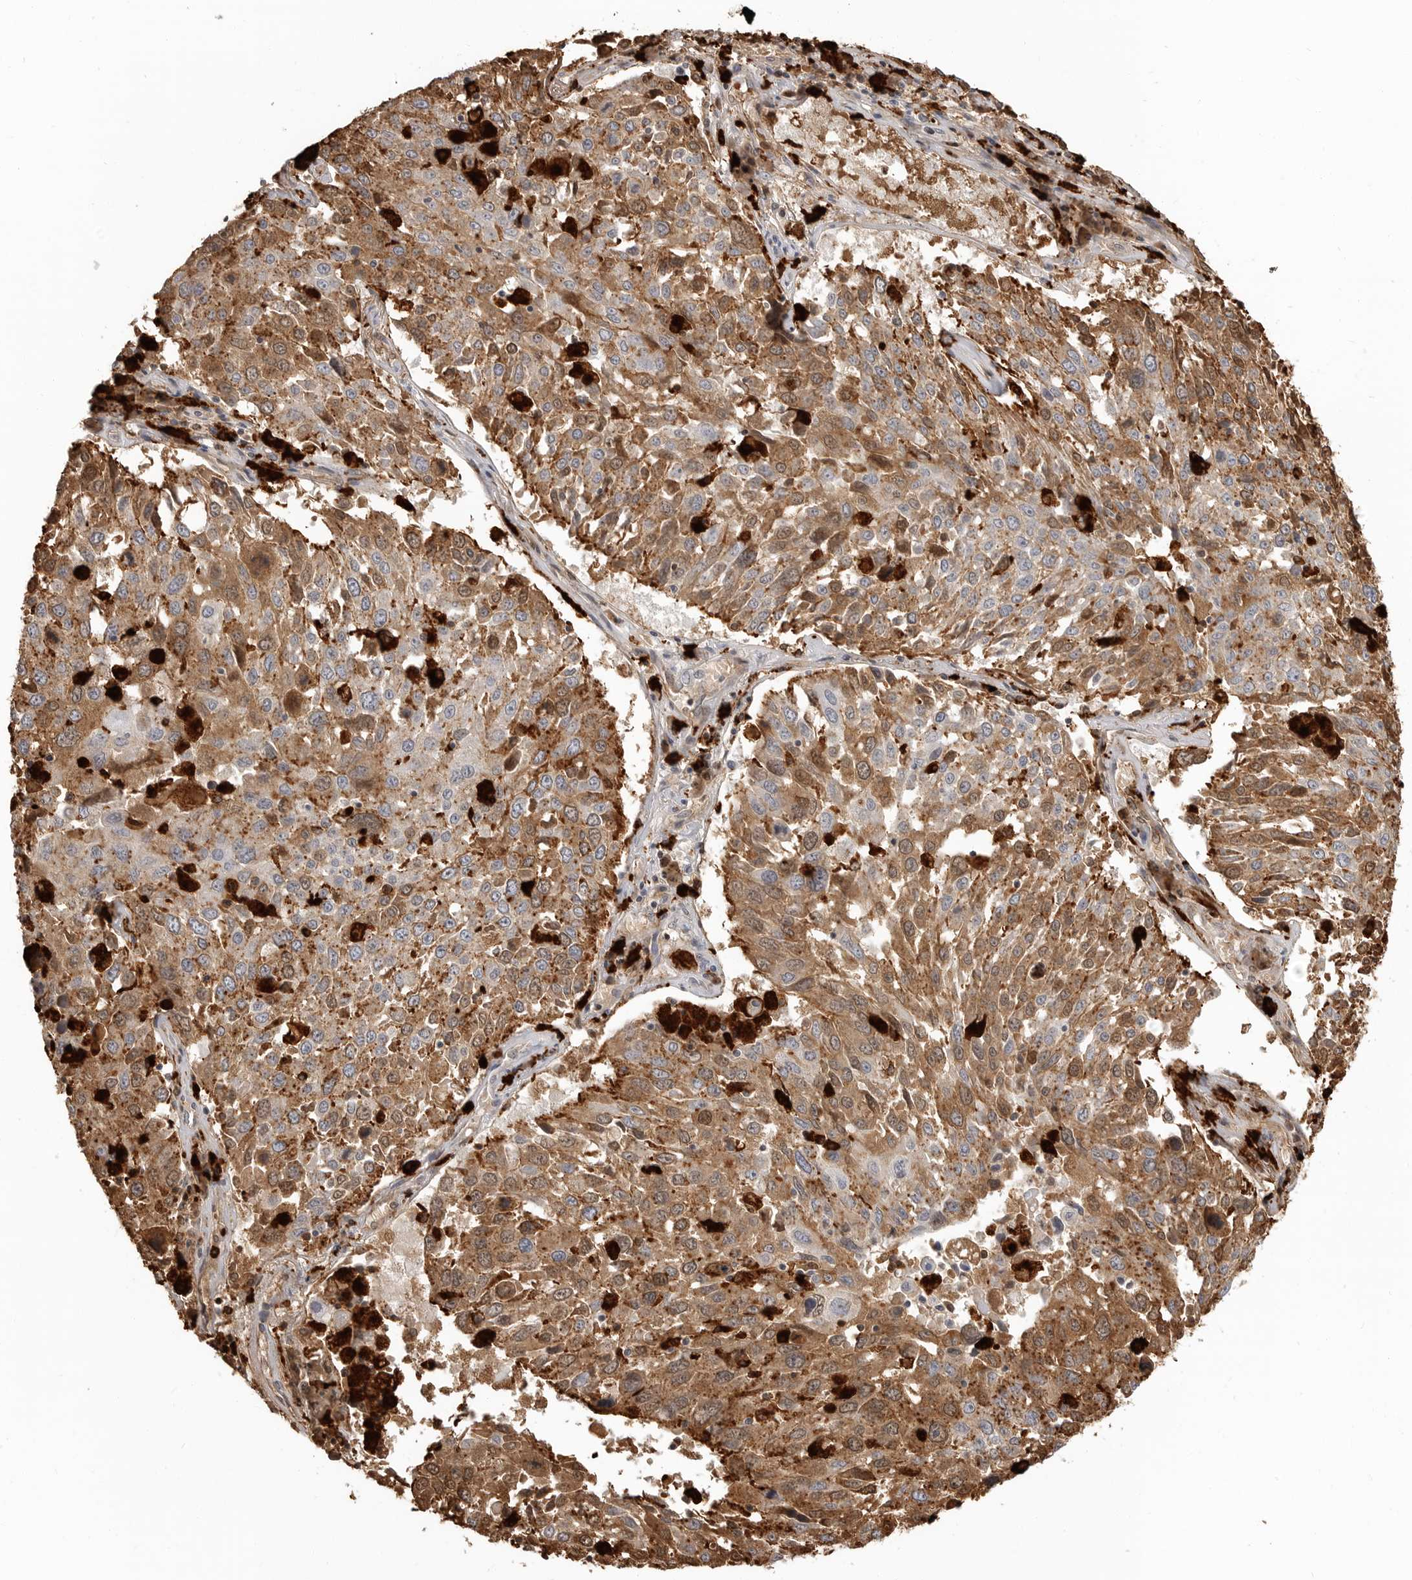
{"staining": {"intensity": "moderate", "quantity": ">75%", "location": "cytoplasmic/membranous"}, "tissue": "lung cancer", "cell_type": "Tumor cells", "image_type": "cancer", "snomed": [{"axis": "morphology", "description": "Squamous cell carcinoma, NOS"}, {"axis": "topography", "description": "Lung"}], "caption": "An immunohistochemistry (IHC) photomicrograph of neoplastic tissue is shown. Protein staining in brown labels moderate cytoplasmic/membranous positivity in squamous cell carcinoma (lung) within tumor cells.", "gene": "IFI30", "patient": {"sex": "male", "age": 65}}